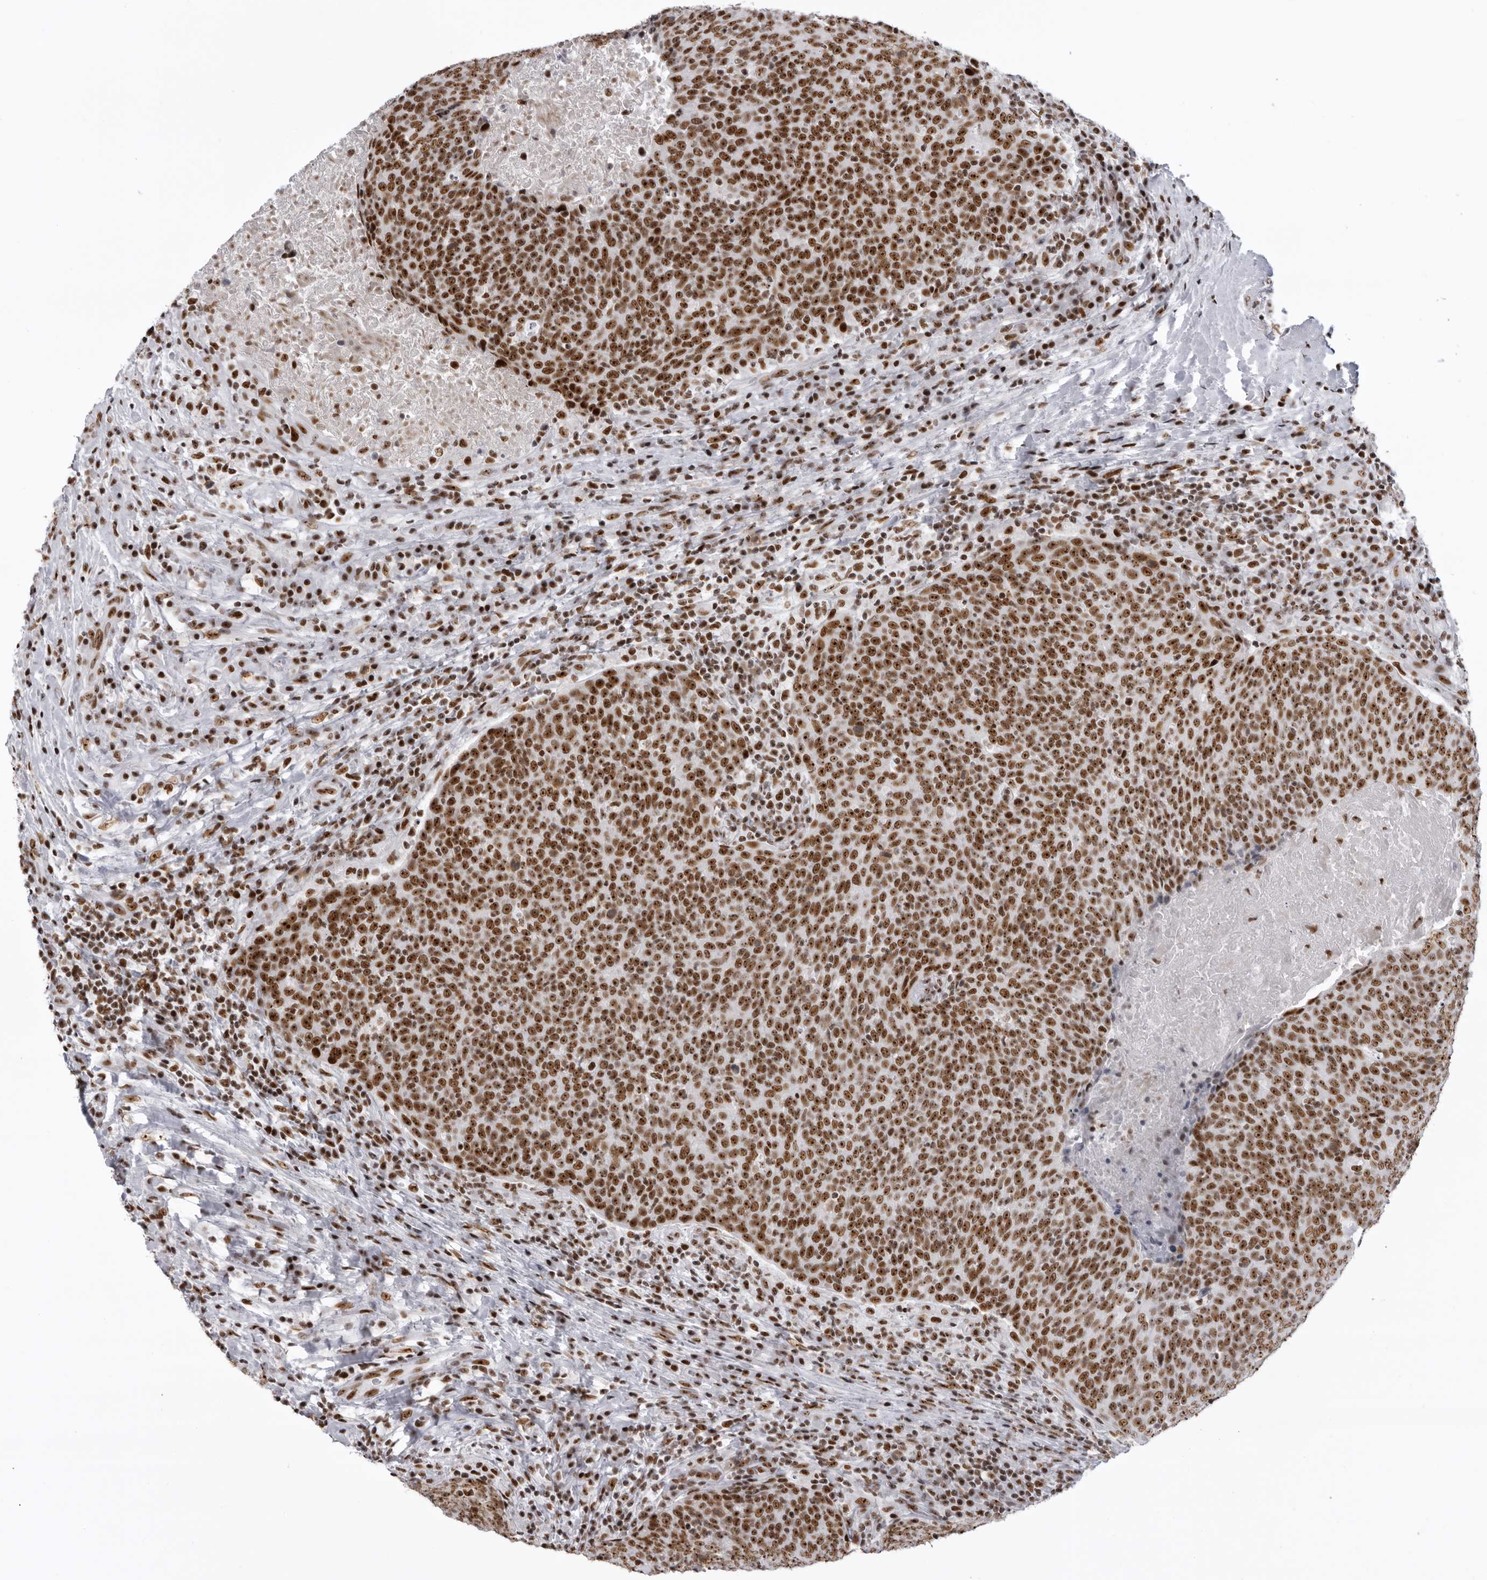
{"staining": {"intensity": "strong", "quantity": ">75%", "location": "nuclear"}, "tissue": "head and neck cancer", "cell_type": "Tumor cells", "image_type": "cancer", "snomed": [{"axis": "morphology", "description": "Squamous cell carcinoma, NOS"}, {"axis": "morphology", "description": "Squamous cell carcinoma, metastatic, NOS"}, {"axis": "topography", "description": "Lymph node"}, {"axis": "topography", "description": "Head-Neck"}], "caption": "Human head and neck cancer (squamous cell carcinoma) stained with a brown dye demonstrates strong nuclear positive expression in approximately >75% of tumor cells.", "gene": "DHX9", "patient": {"sex": "male", "age": 62}}